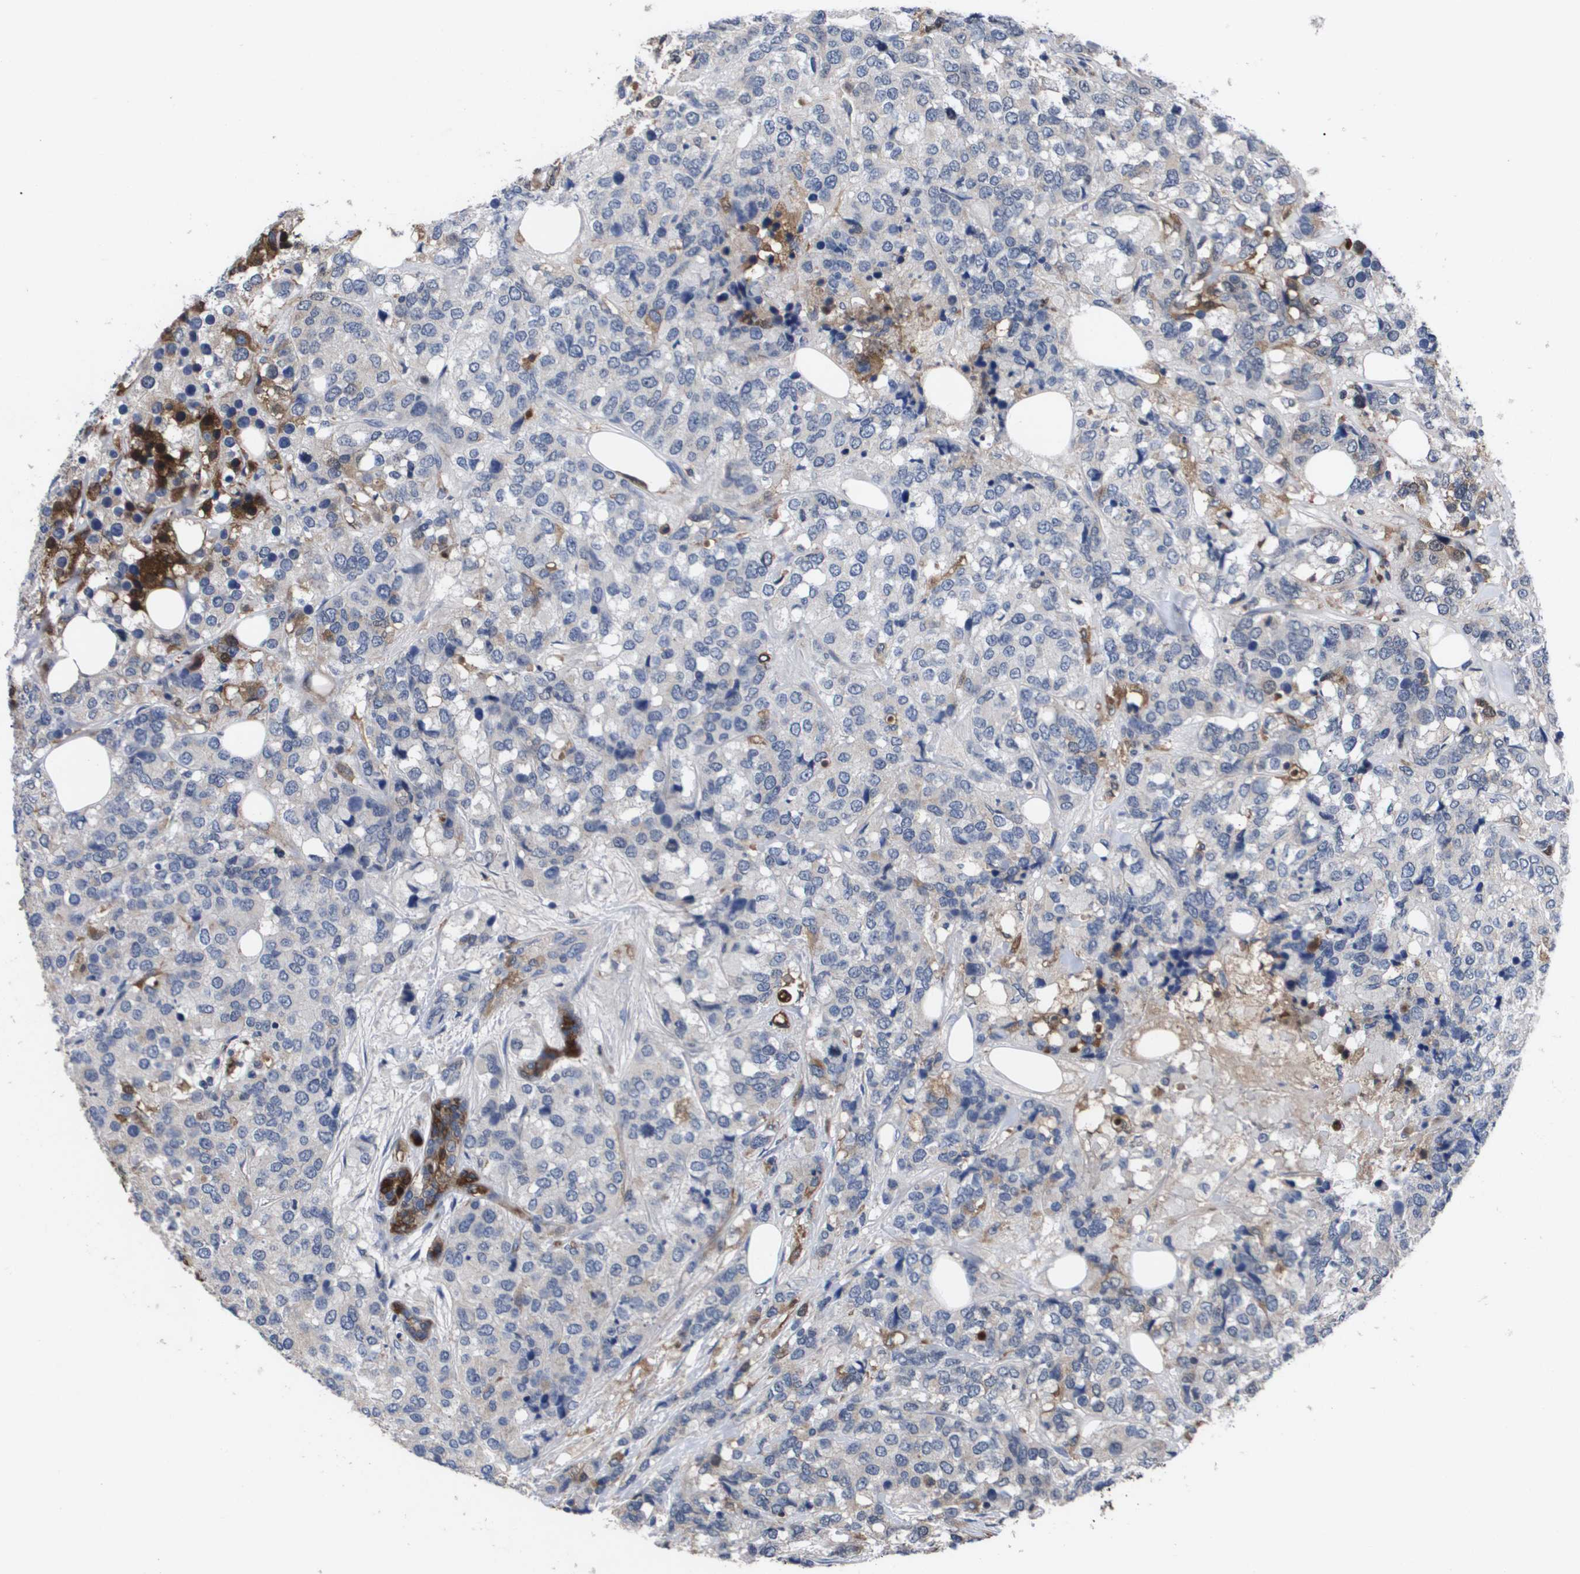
{"staining": {"intensity": "negative", "quantity": "none", "location": "none"}, "tissue": "breast cancer", "cell_type": "Tumor cells", "image_type": "cancer", "snomed": [{"axis": "morphology", "description": "Lobular carcinoma"}, {"axis": "topography", "description": "Breast"}], "caption": "An IHC photomicrograph of breast cancer (lobular carcinoma) is shown. There is no staining in tumor cells of breast cancer (lobular carcinoma).", "gene": "SERPINA6", "patient": {"sex": "female", "age": 59}}